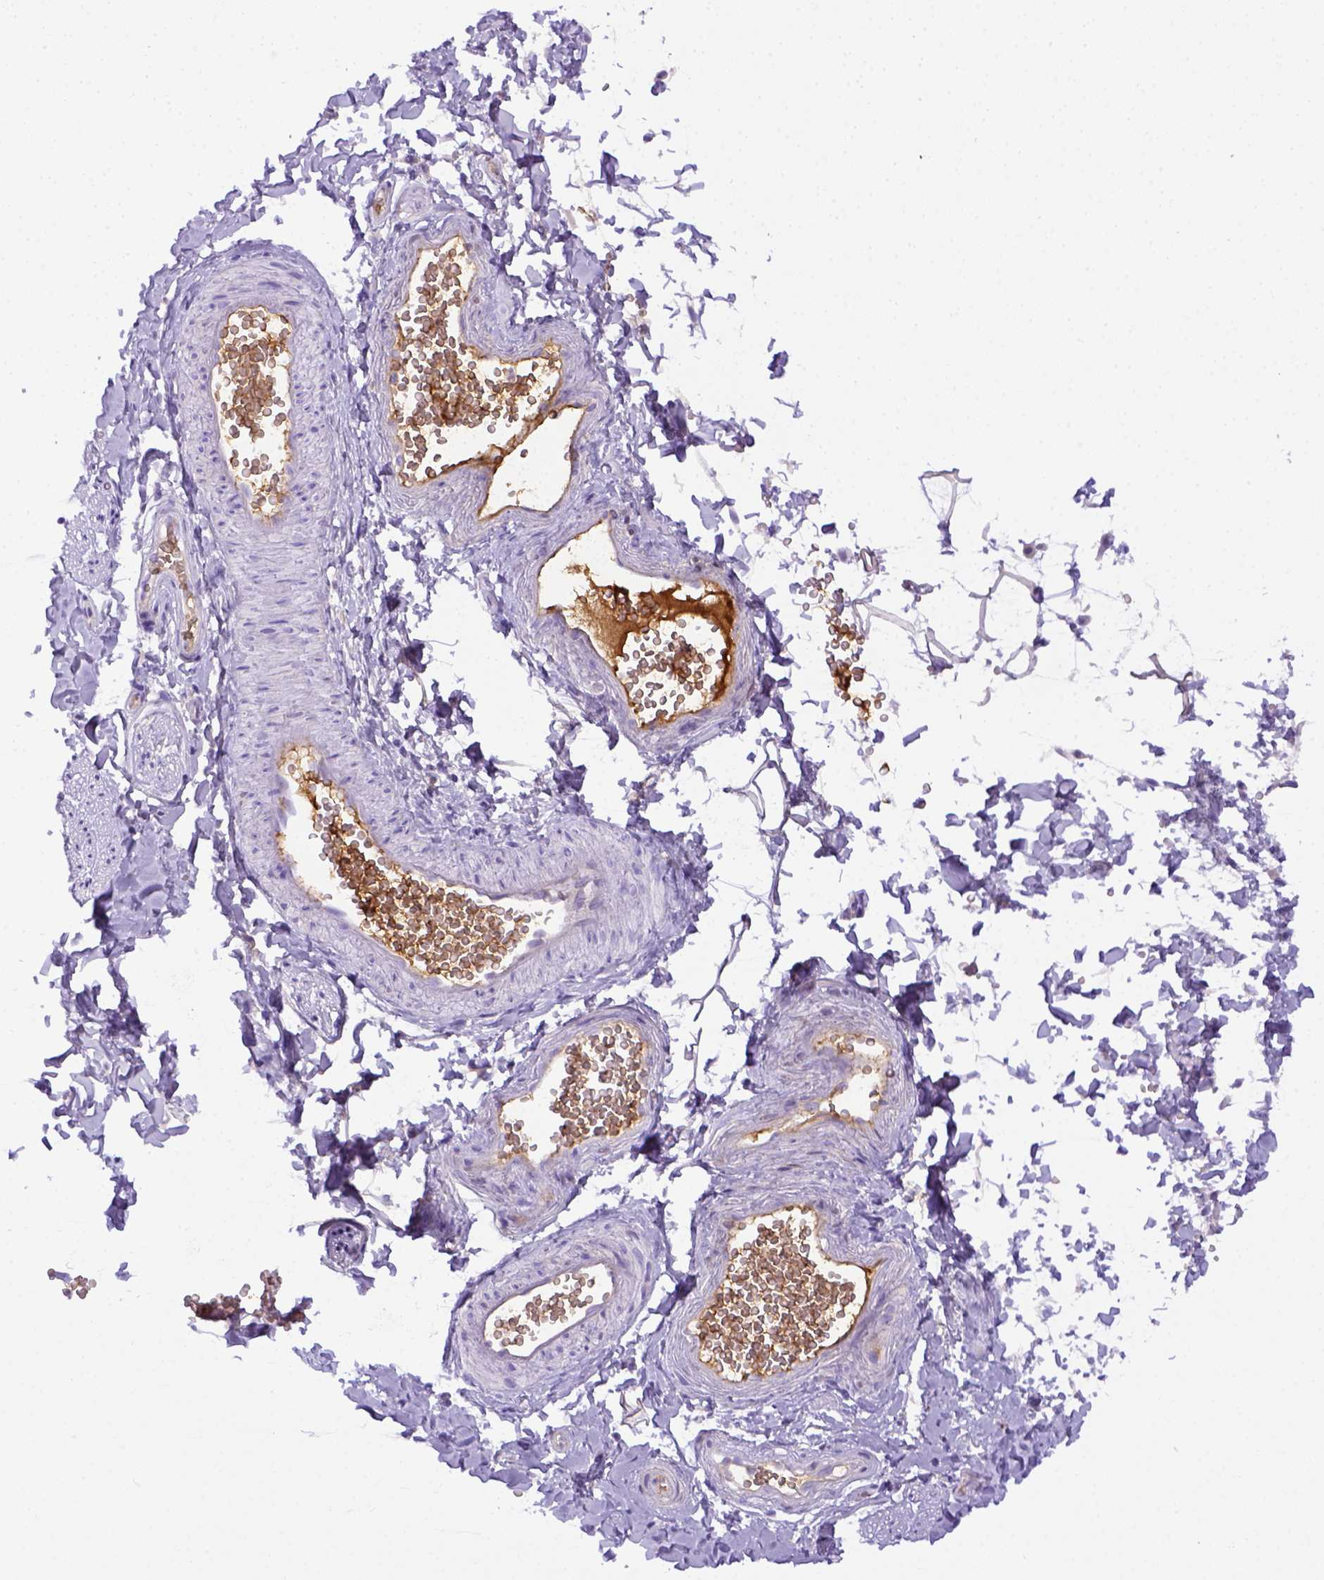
{"staining": {"intensity": "negative", "quantity": "none", "location": "none"}, "tissue": "adipose tissue", "cell_type": "Adipocytes", "image_type": "normal", "snomed": [{"axis": "morphology", "description": "Normal tissue, NOS"}, {"axis": "topography", "description": "Smooth muscle"}, {"axis": "topography", "description": "Peripheral nerve tissue"}], "caption": "A high-resolution image shows immunohistochemistry (IHC) staining of normal adipose tissue, which exhibits no significant expression in adipocytes. Nuclei are stained in blue.", "gene": "ITIH4", "patient": {"sex": "male", "age": 22}}